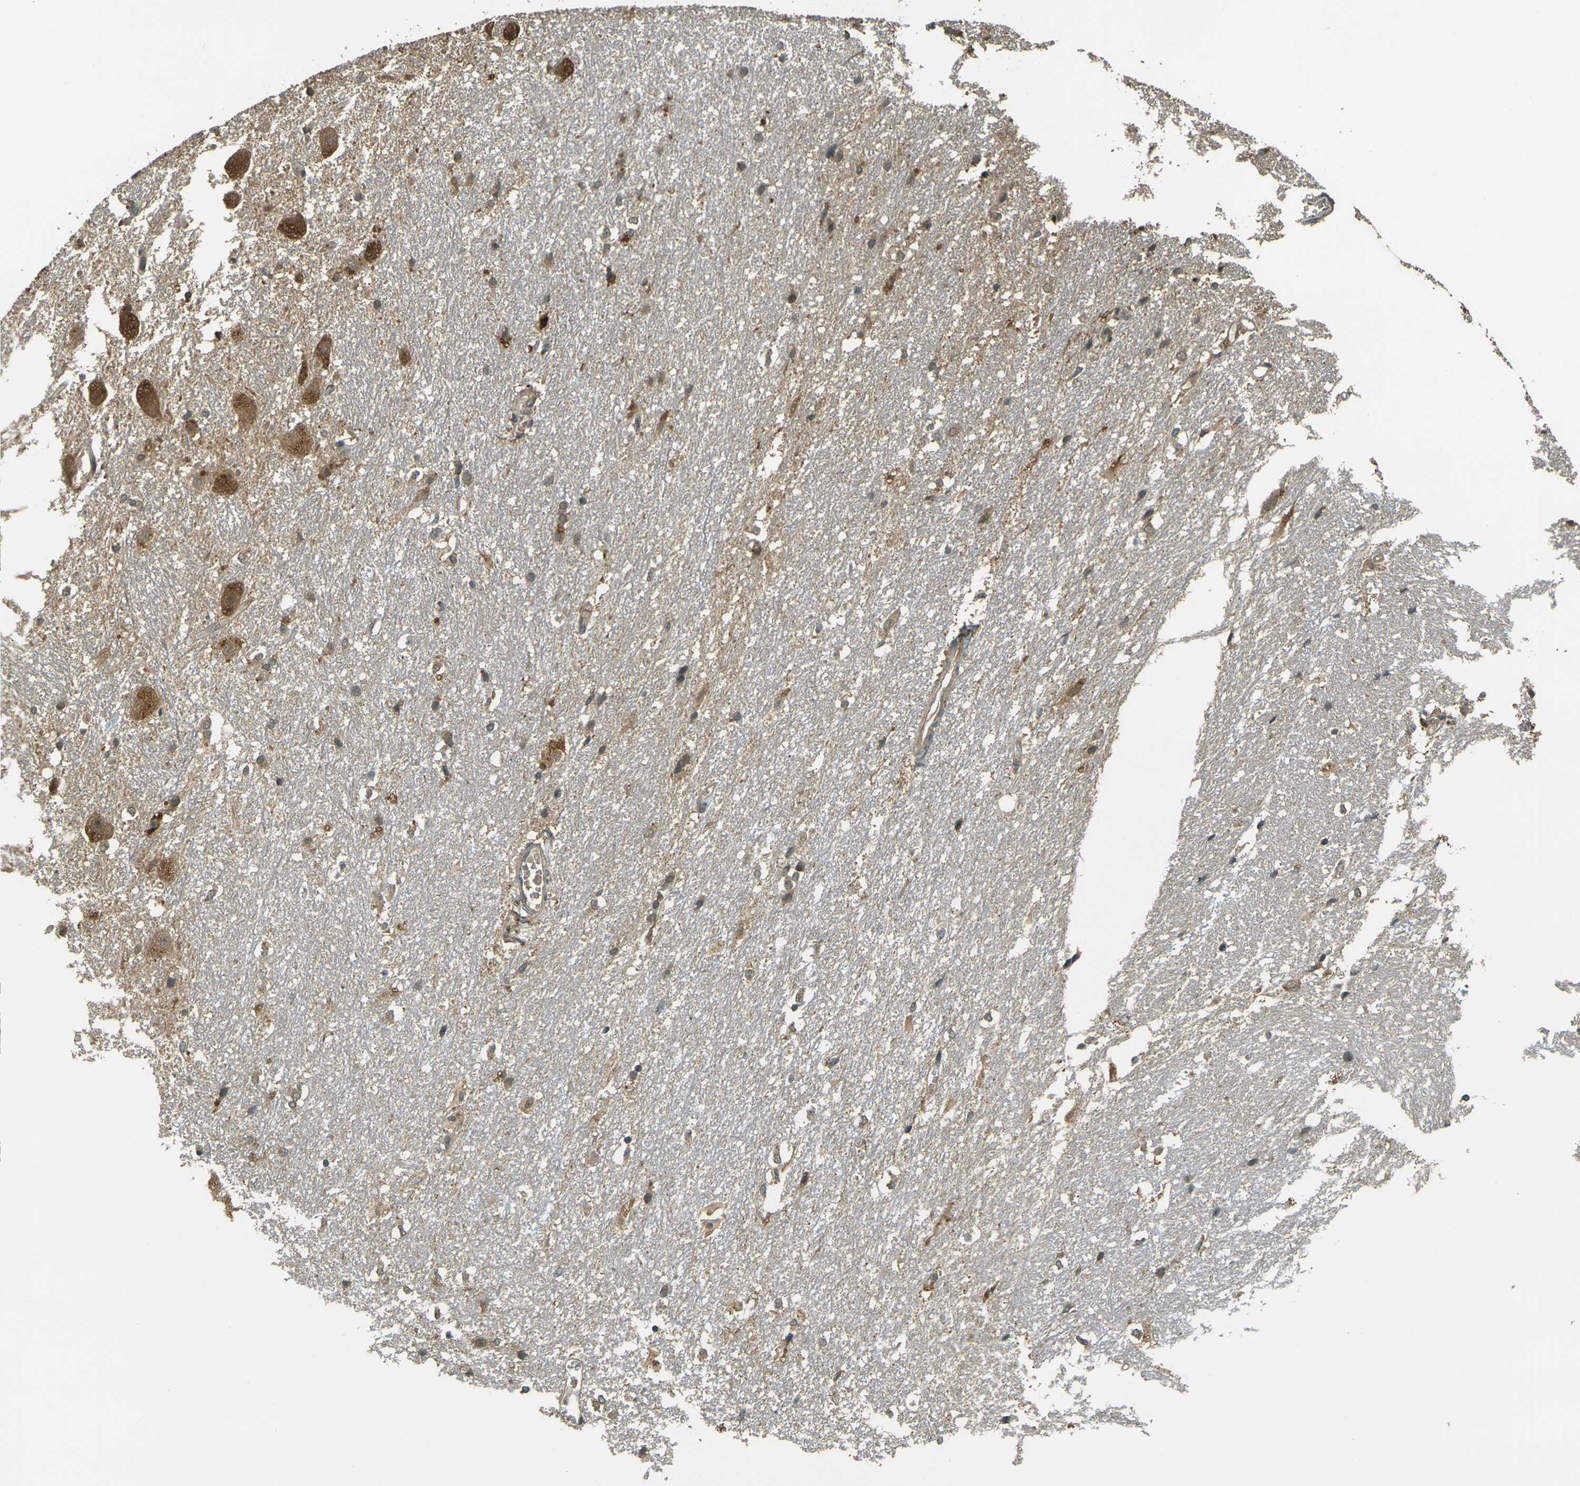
{"staining": {"intensity": "moderate", "quantity": "25%-75%", "location": "cytoplasmic/membranous"}, "tissue": "hippocampus", "cell_type": "Glial cells", "image_type": "normal", "snomed": [{"axis": "morphology", "description": "Normal tissue, NOS"}, {"axis": "topography", "description": "Hippocampus"}], "caption": "Normal hippocampus shows moderate cytoplasmic/membranous positivity in approximately 25%-75% of glial cells (Stains: DAB in brown, nuclei in blue, Microscopy: brightfield microscopy at high magnification)..", "gene": "TOR1A", "patient": {"sex": "female", "age": 19}}